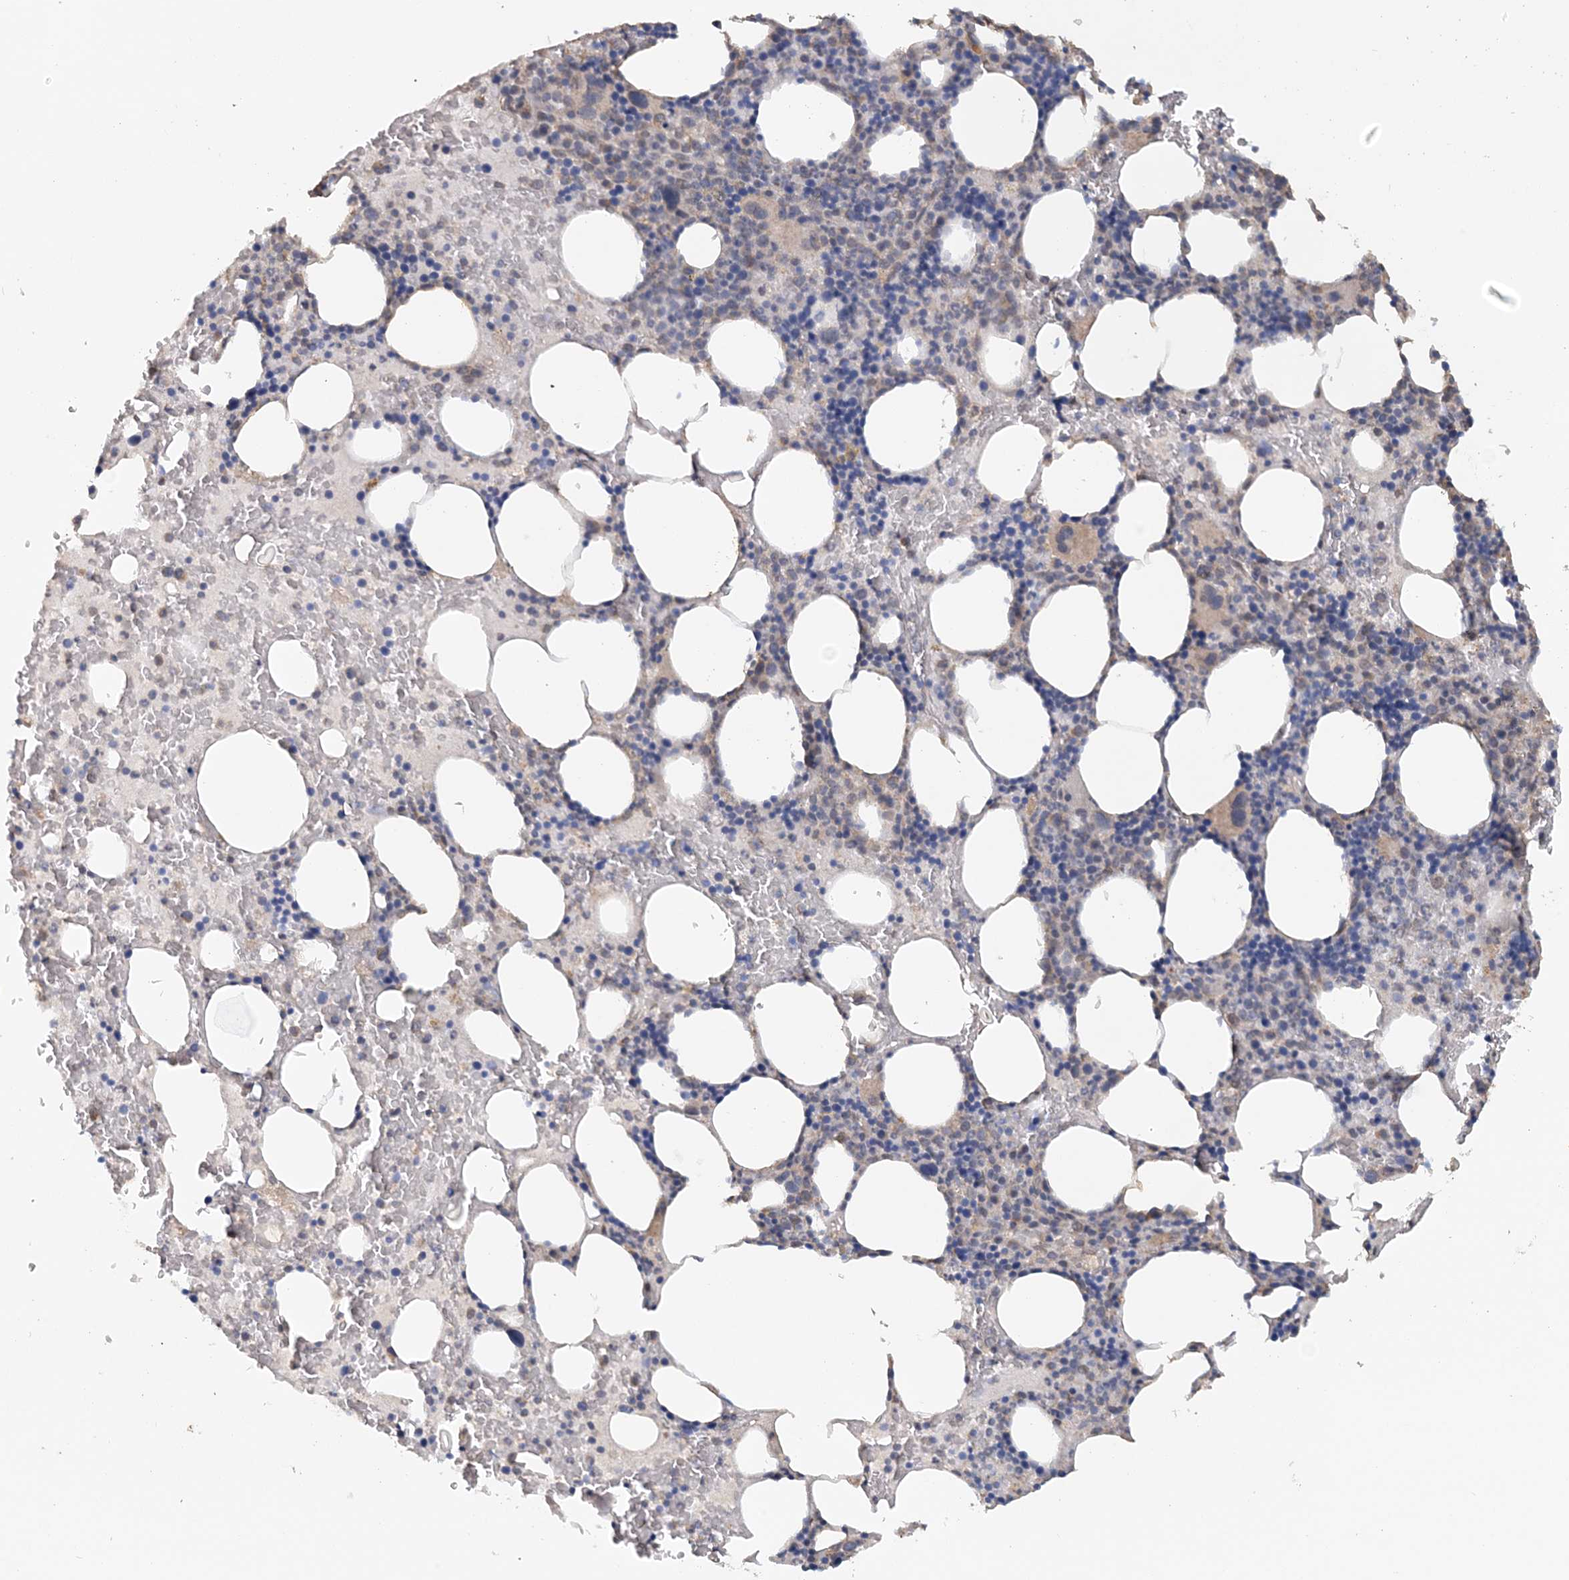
{"staining": {"intensity": "negative", "quantity": "none", "location": "none"}, "tissue": "bone marrow", "cell_type": "Hematopoietic cells", "image_type": "normal", "snomed": [{"axis": "morphology", "description": "Normal tissue, NOS"}, {"axis": "topography", "description": "Bone marrow"}], "caption": "Image shows no protein expression in hematopoietic cells of normal bone marrow. The staining was performed using DAB (3,3'-diaminobenzidine) to visualize the protein expression in brown, while the nuclei were stained in blue with hematoxylin (Magnification: 20x).", "gene": "FBXO38", "patient": {"sex": "male", "age": 62}}